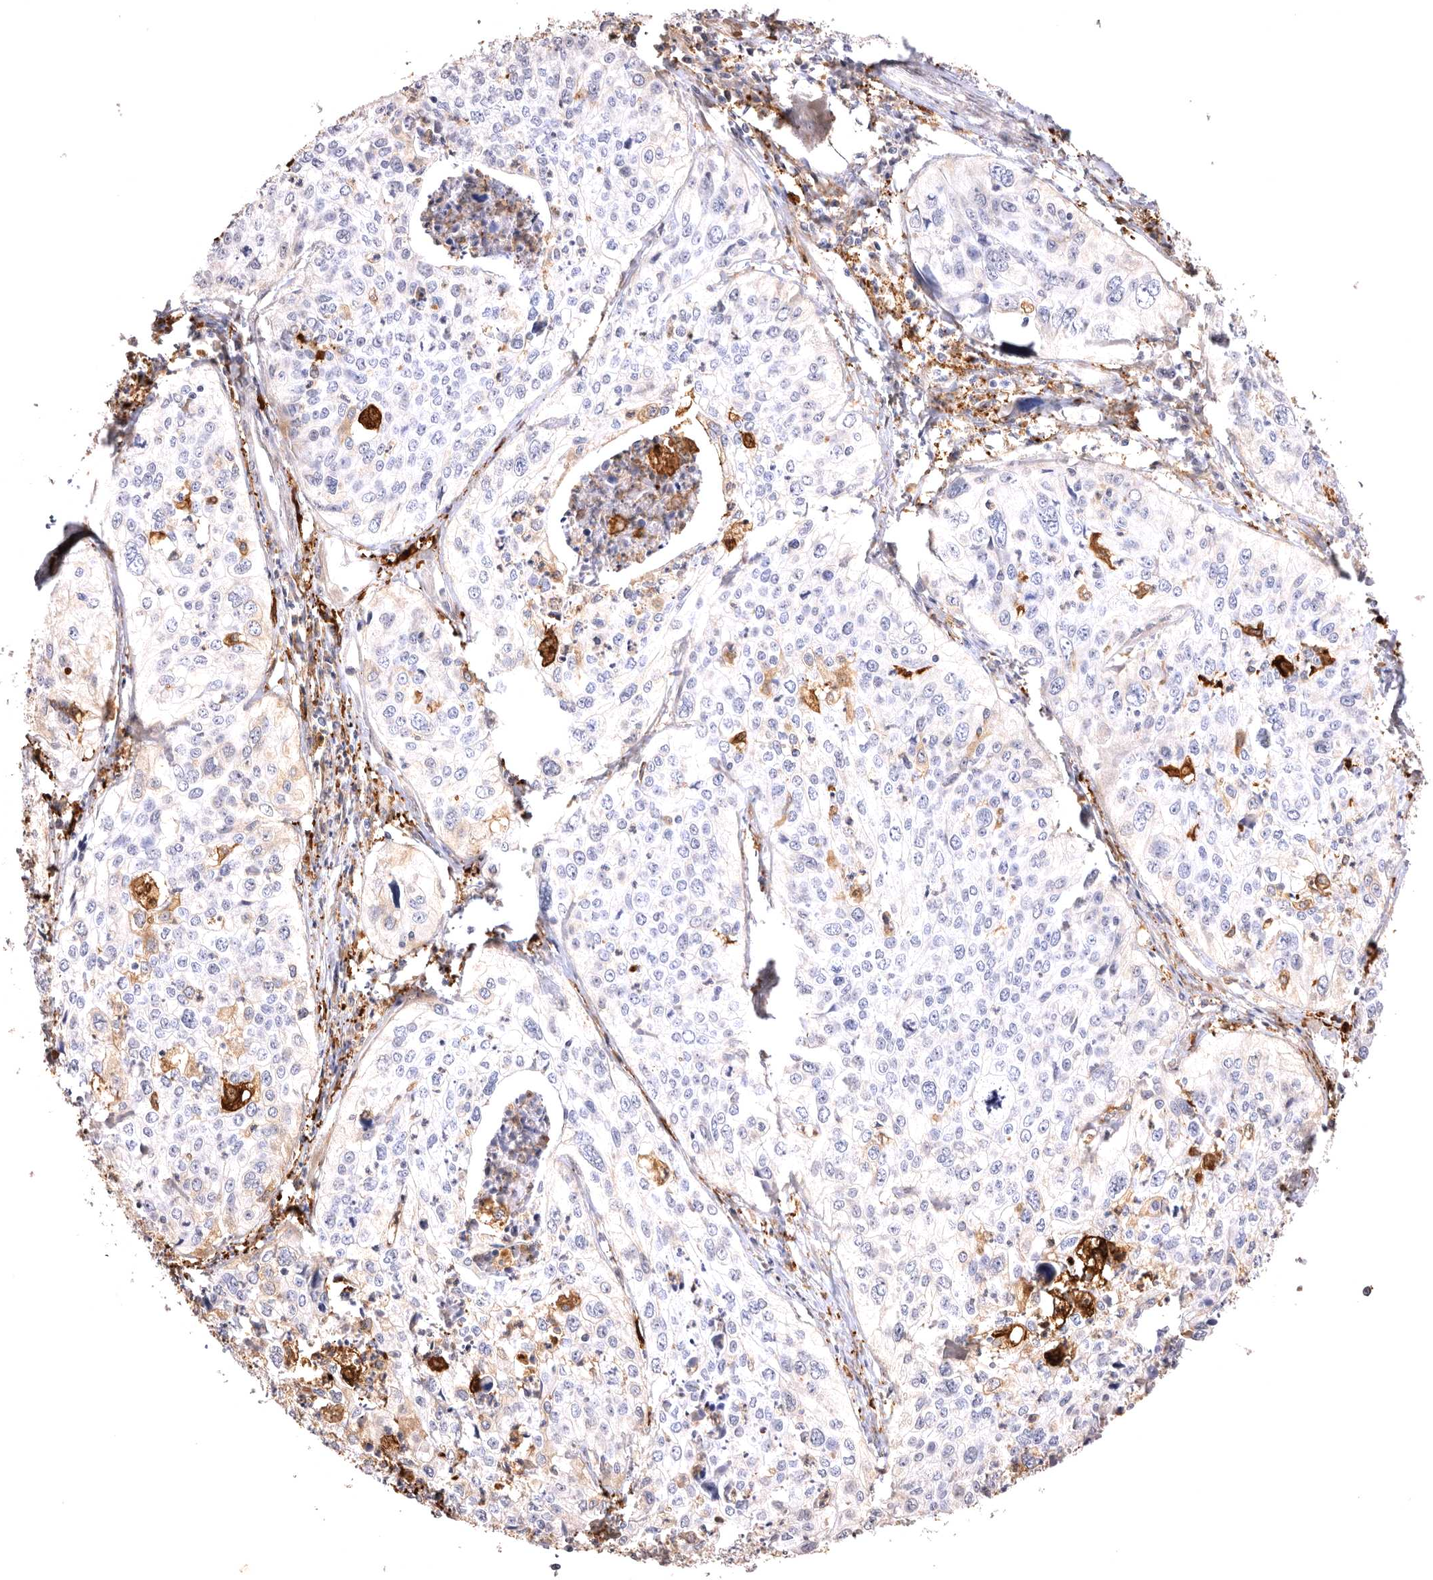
{"staining": {"intensity": "negative", "quantity": "none", "location": "none"}, "tissue": "cervical cancer", "cell_type": "Tumor cells", "image_type": "cancer", "snomed": [{"axis": "morphology", "description": "Squamous cell carcinoma, NOS"}, {"axis": "topography", "description": "Cervix"}], "caption": "This is a photomicrograph of IHC staining of squamous cell carcinoma (cervical), which shows no staining in tumor cells. Brightfield microscopy of IHC stained with DAB (3,3'-diaminobenzidine) (brown) and hematoxylin (blue), captured at high magnification.", "gene": "VPS45", "patient": {"sex": "female", "age": 31}}